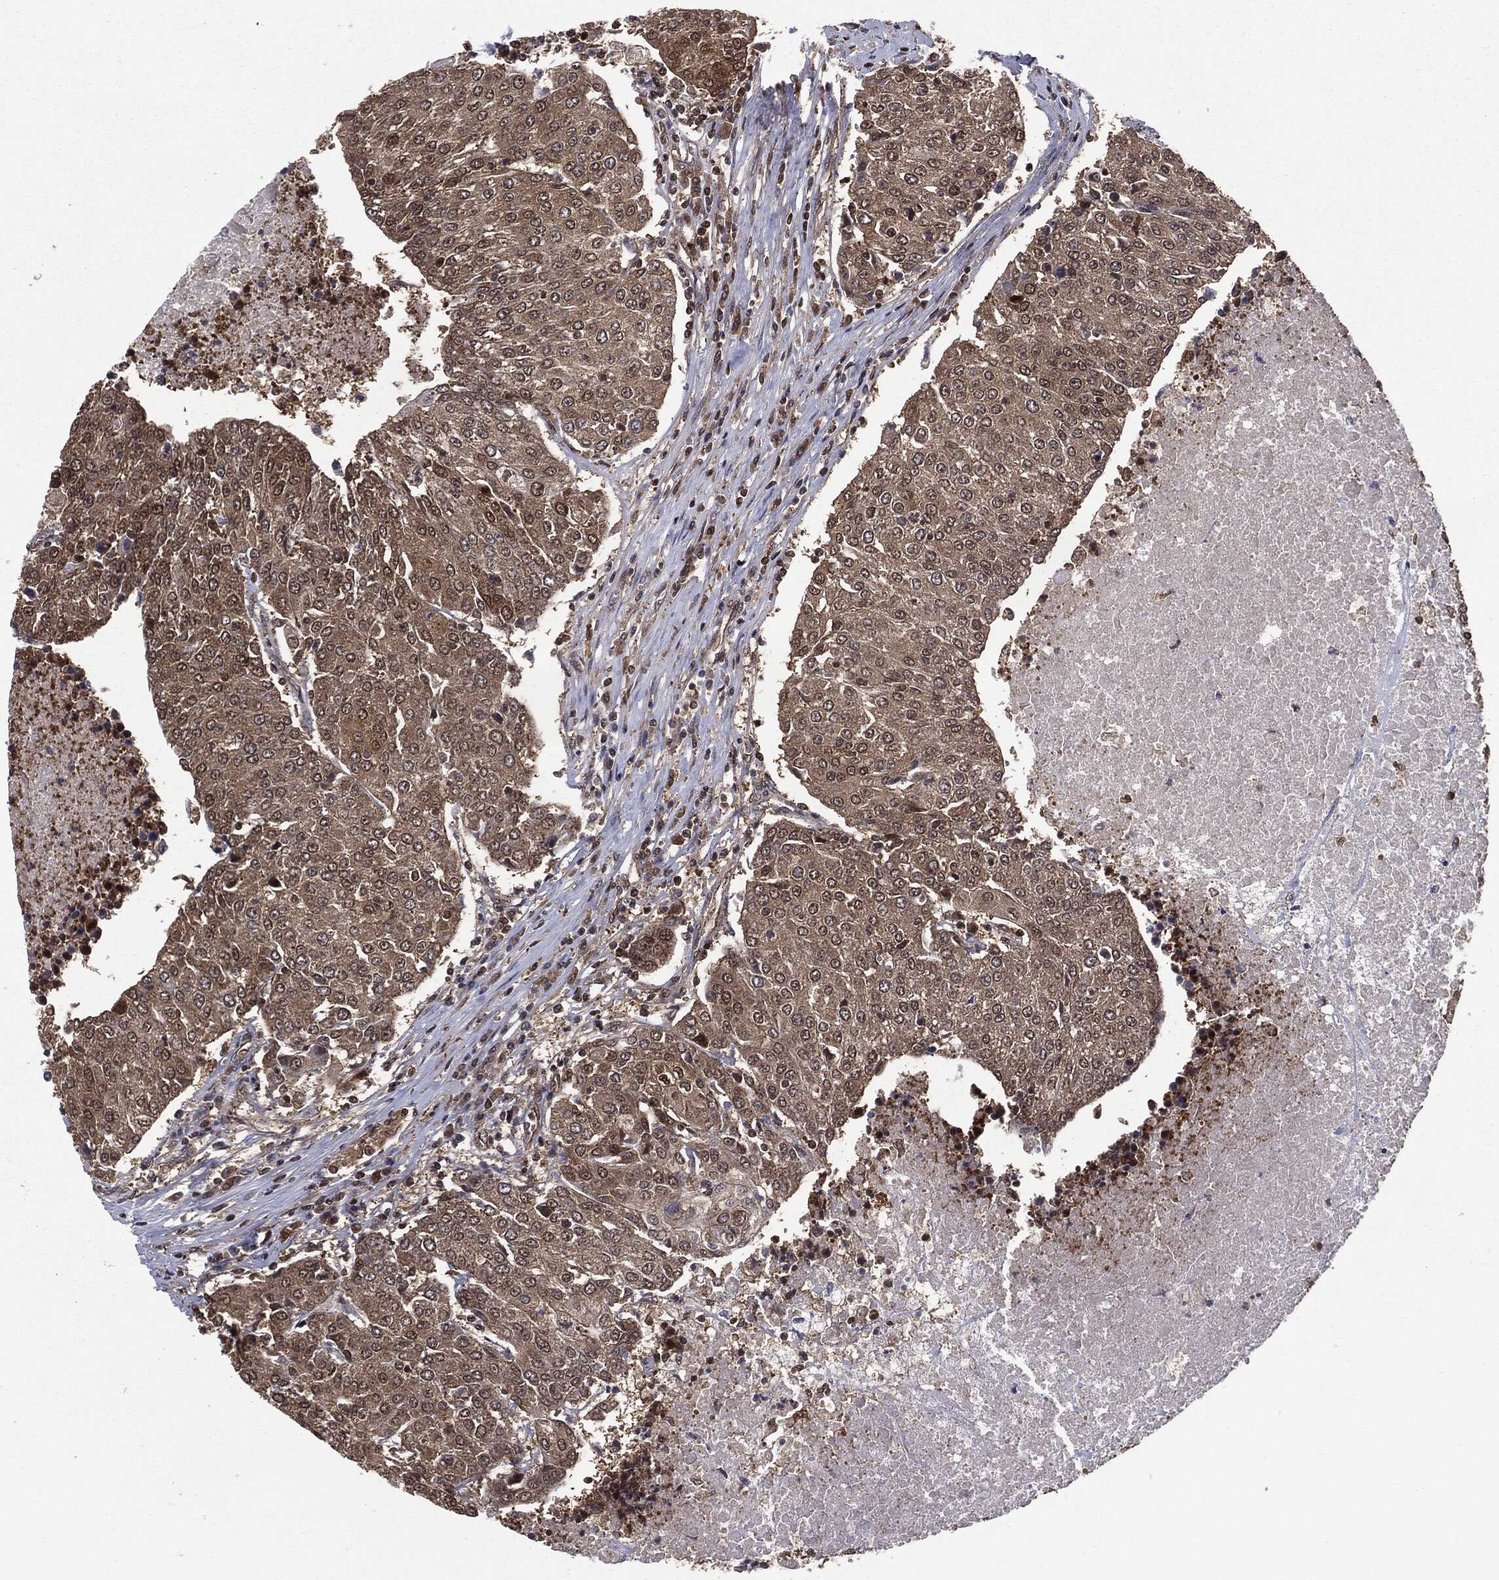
{"staining": {"intensity": "weak", "quantity": ">75%", "location": "cytoplasmic/membranous,nuclear"}, "tissue": "urothelial cancer", "cell_type": "Tumor cells", "image_type": "cancer", "snomed": [{"axis": "morphology", "description": "Urothelial carcinoma, High grade"}, {"axis": "topography", "description": "Urinary bladder"}], "caption": "This histopathology image demonstrates immunohistochemistry (IHC) staining of high-grade urothelial carcinoma, with low weak cytoplasmic/membranous and nuclear staining in about >75% of tumor cells.", "gene": "PTPA", "patient": {"sex": "female", "age": 85}}